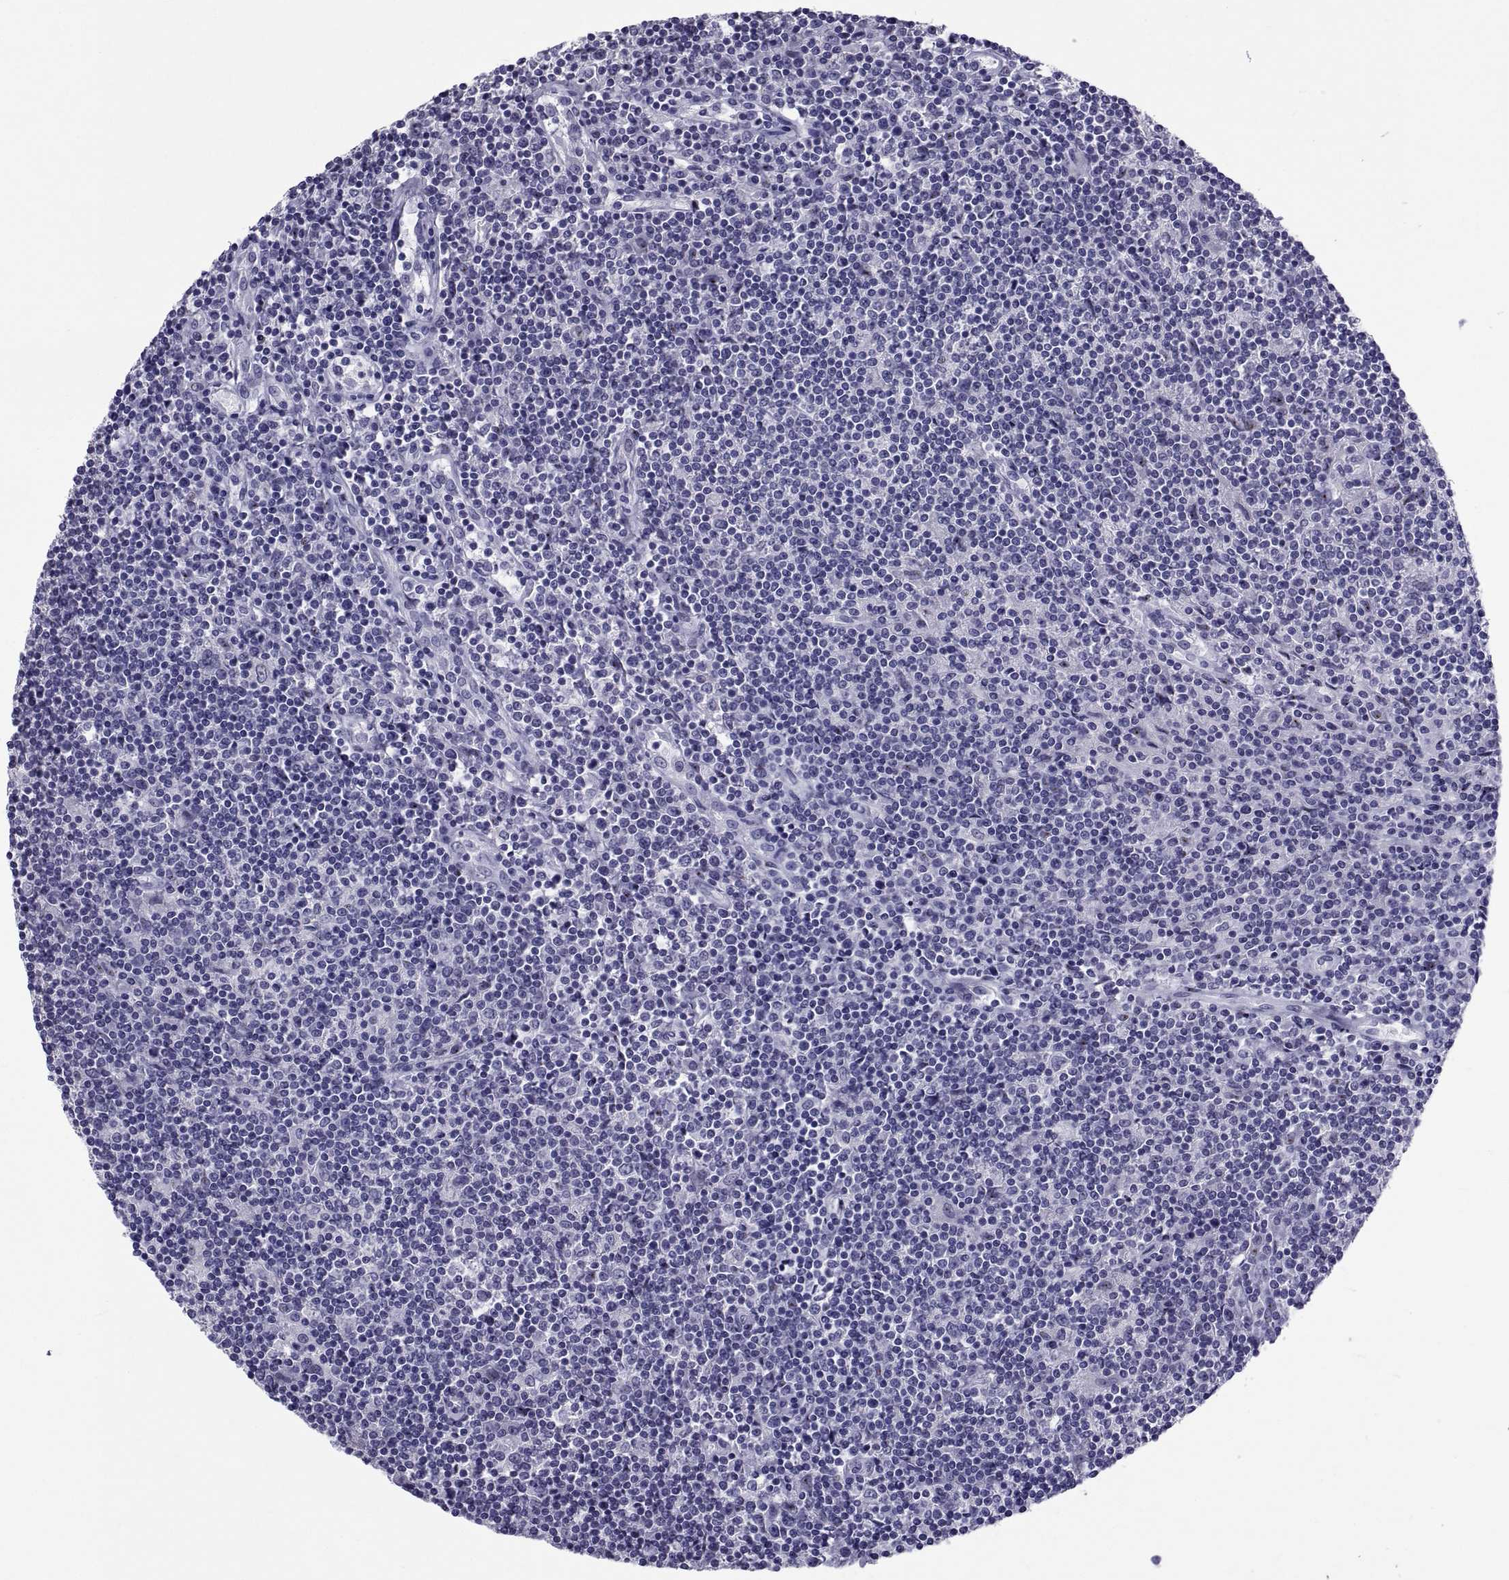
{"staining": {"intensity": "negative", "quantity": "none", "location": "none"}, "tissue": "lymphoma", "cell_type": "Tumor cells", "image_type": "cancer", "snomed": [{"axis": "morphology", "description": "Hodgkin's disease, NOS"}, {"axis": "topography", "description": "Lymph node"}], "caption": "Immunohistochemistry (IHC) photomicrograph of neoplastic tissue: human lymphoma stained with DAB displays no significant protein staining in tumor cells.", "gene": "TGFBR3L", "patient": {"sex": "male", "age": 40}}